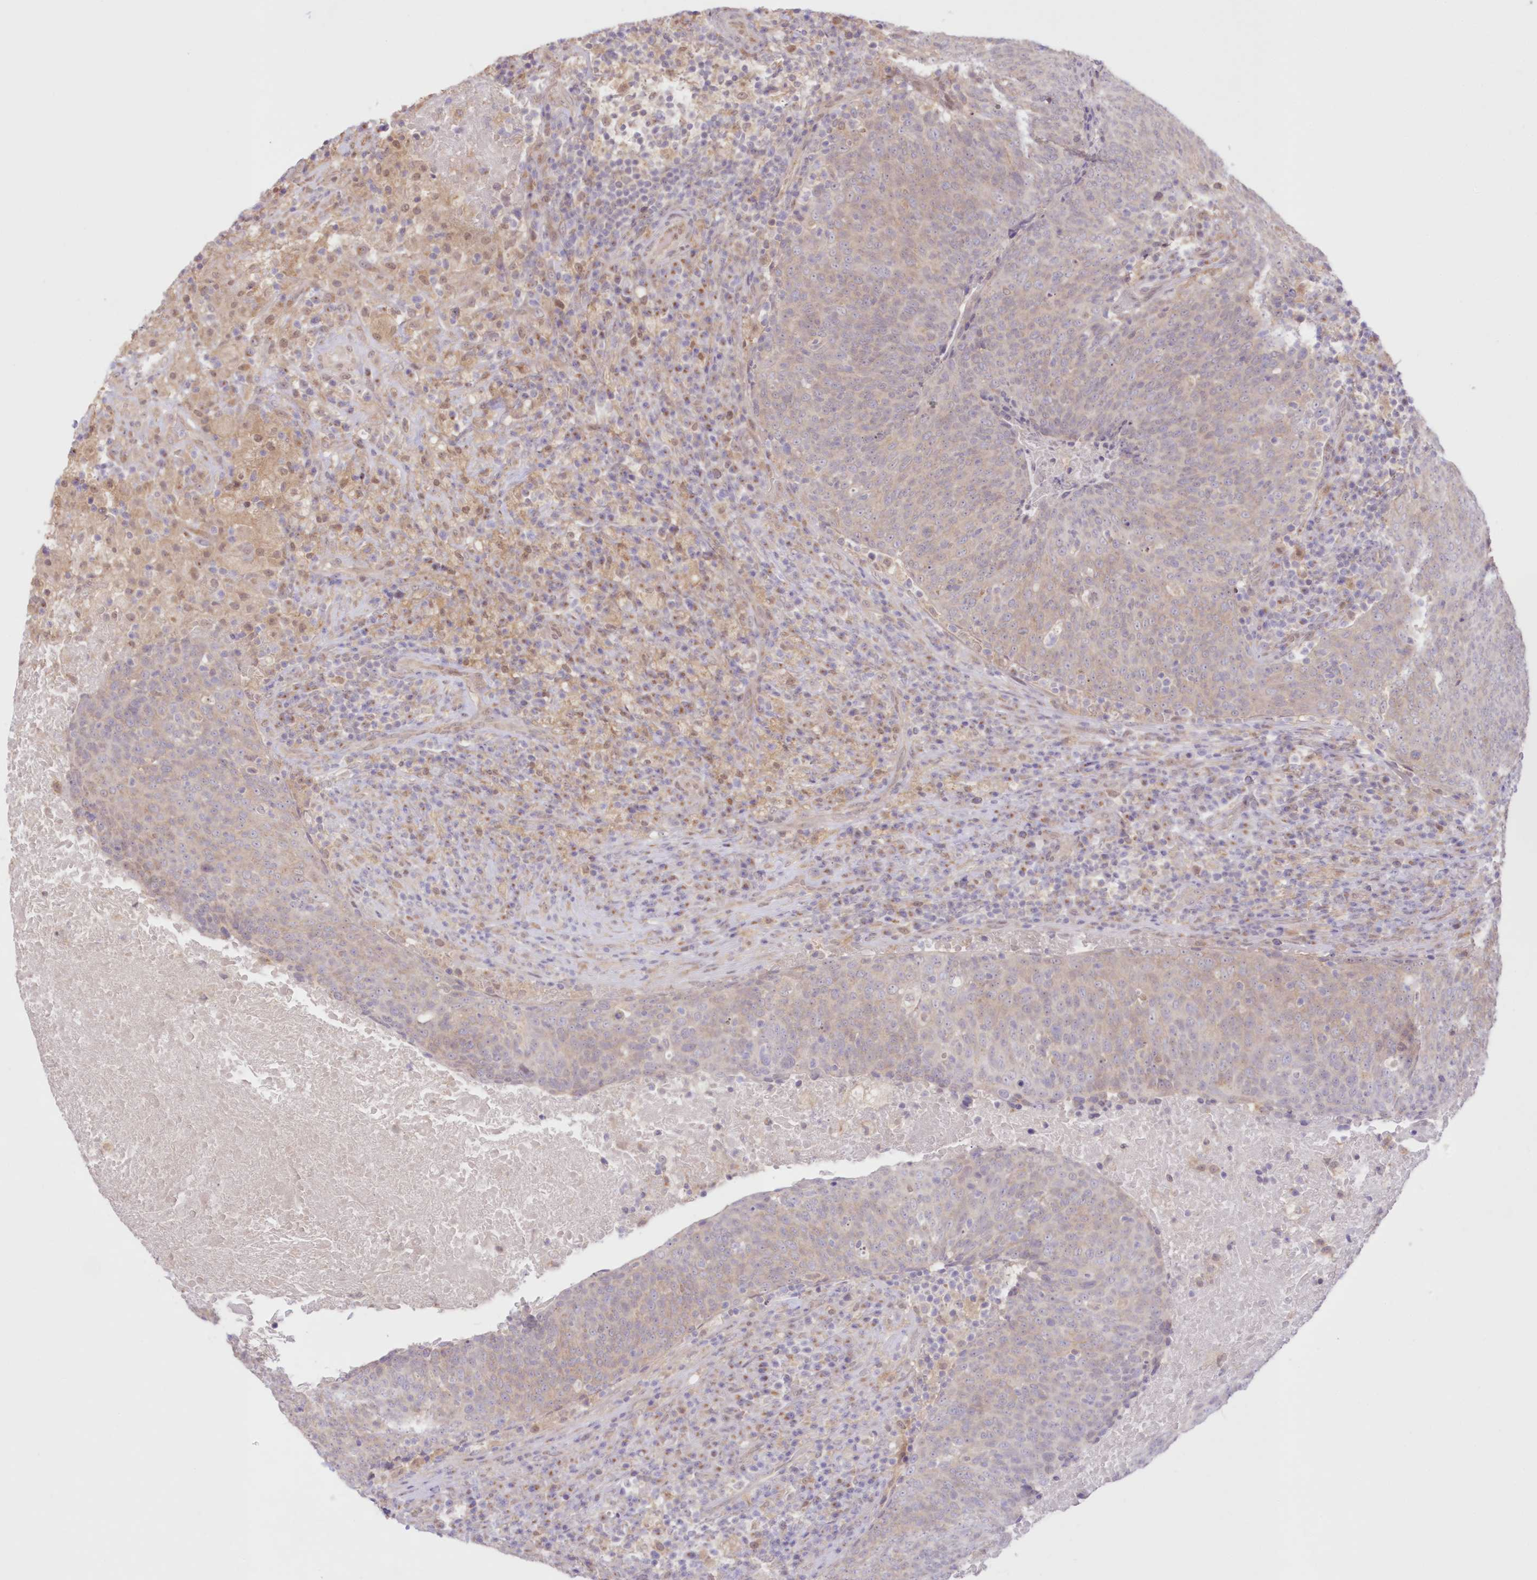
{"staining": {"intensity": "weak", "quantity": ">75%", "location": "cytoplasmic/membranous"}, "tissue": "head and neck cancer", "cell_type": "Tumor cells", "image_type": "cancer", "snomed": [{"axis": "morphology", "description": "Squamous cell carcinoma, NOS"}, {"axis": "morphology", "description": "Squamous cell carcinoma, metastatic, NOS"}, {"axis": "topography", "description": "Lymph node"}, {"axis": "topography", "description": "Head-Neck"}], "caption": "IHC photomicrograph of human squamous cell carcinoma (head and neck) stained for a protein (brown), which displays low levels of weak cytoplasmic/membranous positivity in about >75% of tumor cells.", "gene": "RNPEP", "patient": {"sex": "male", "age": 62}}